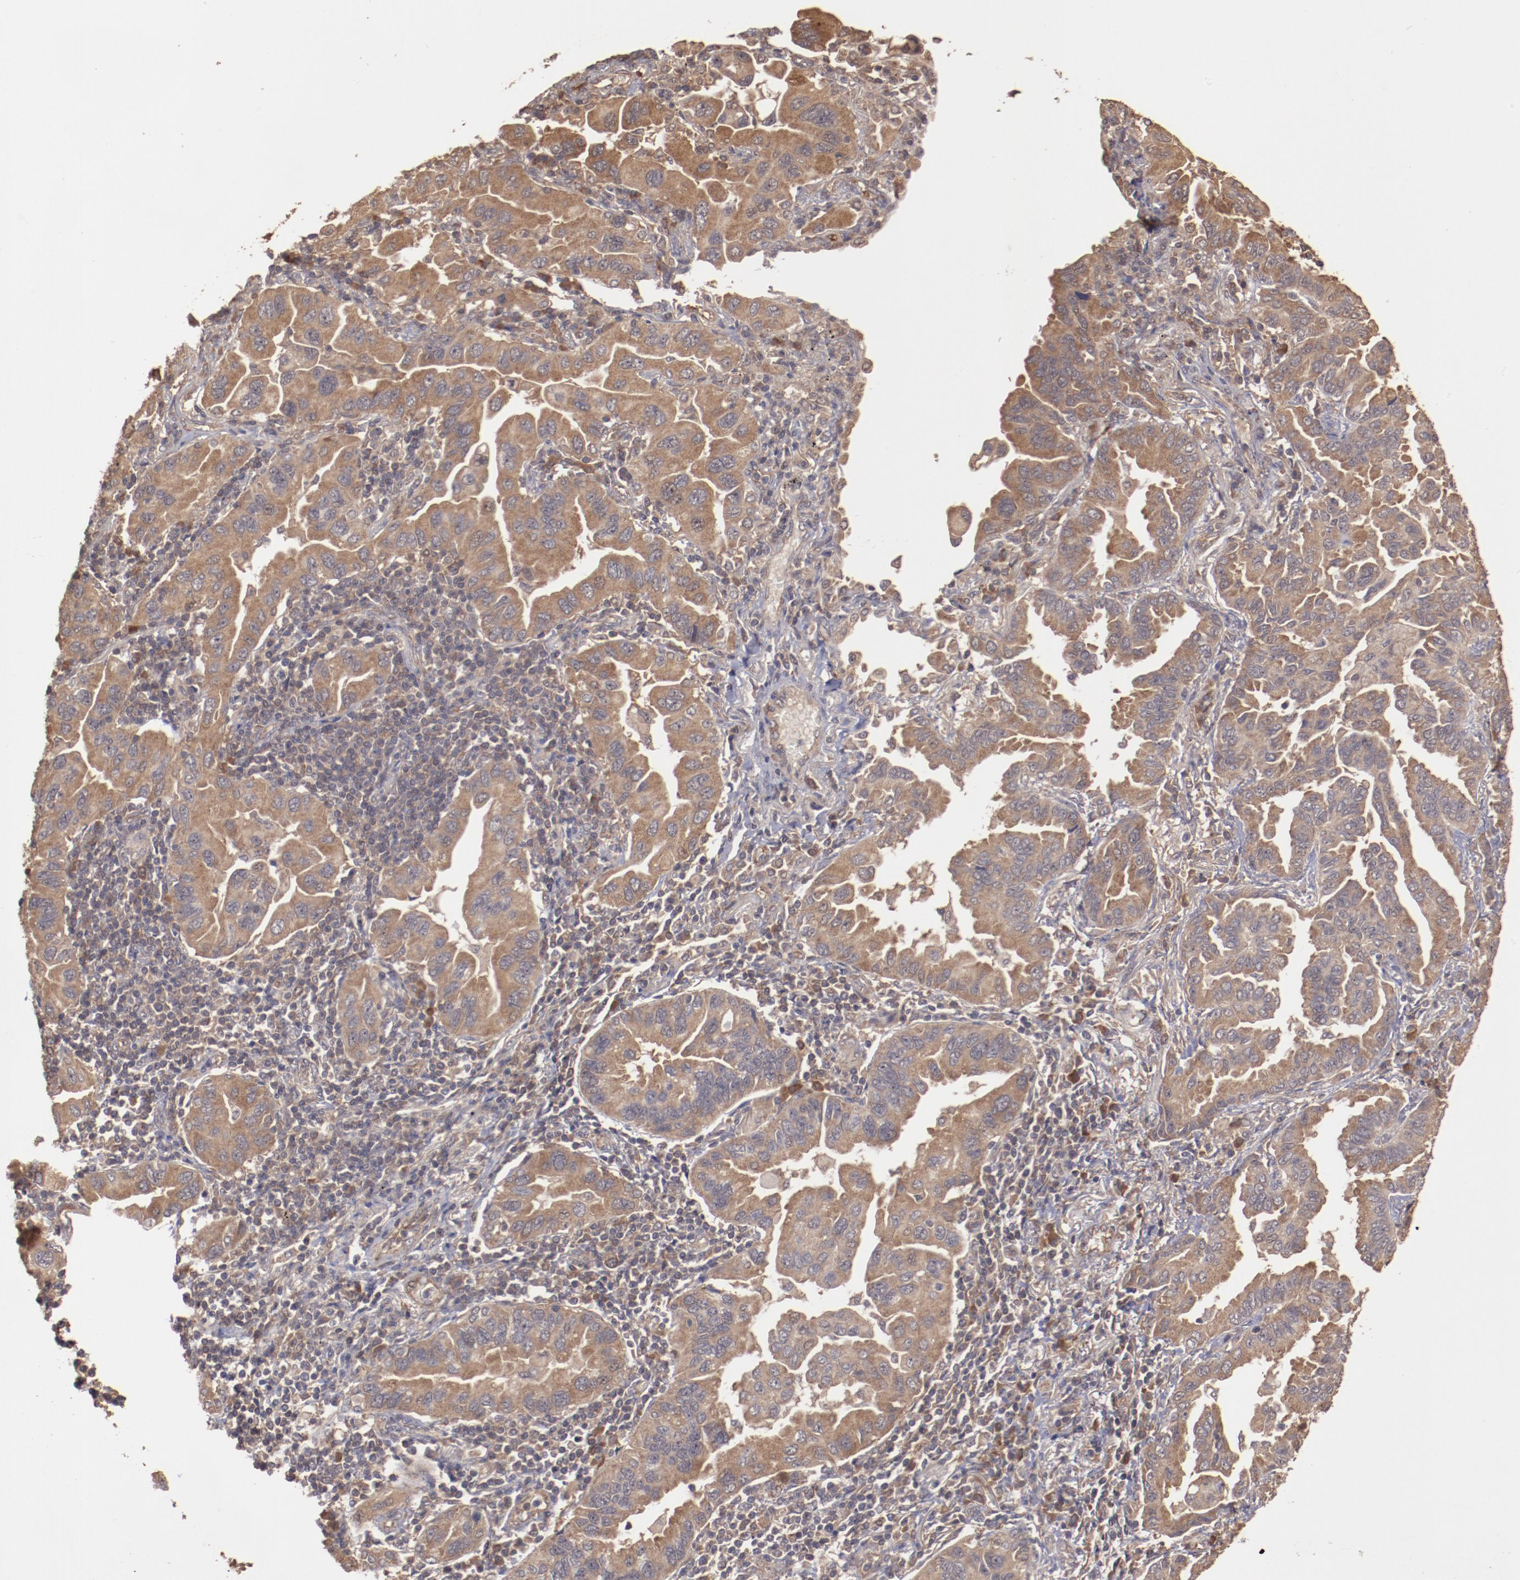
{"staining": {"intensity": "strong", "quantity": ">75%", "location": "cytoplasmic/membranous"}, "tissue": "lung cancer", "cell_type": "Tumor cells", "image_type": "cancer", "snomed": [{"axis": "morphology", "description": "Adenocarcinoma, NOS"}, {"axis": "topography", "description": "Lung"}], "caption": "A high-resolution micrograph shows immunohistochemistry staining of lung cancer (adenocarcinoma), which shows strong cytoplasmic/membranous expression in approximately >75% of tumor cells.", "gene": "TXNDC16", "patient": {"sex": "female", "age": 65}}